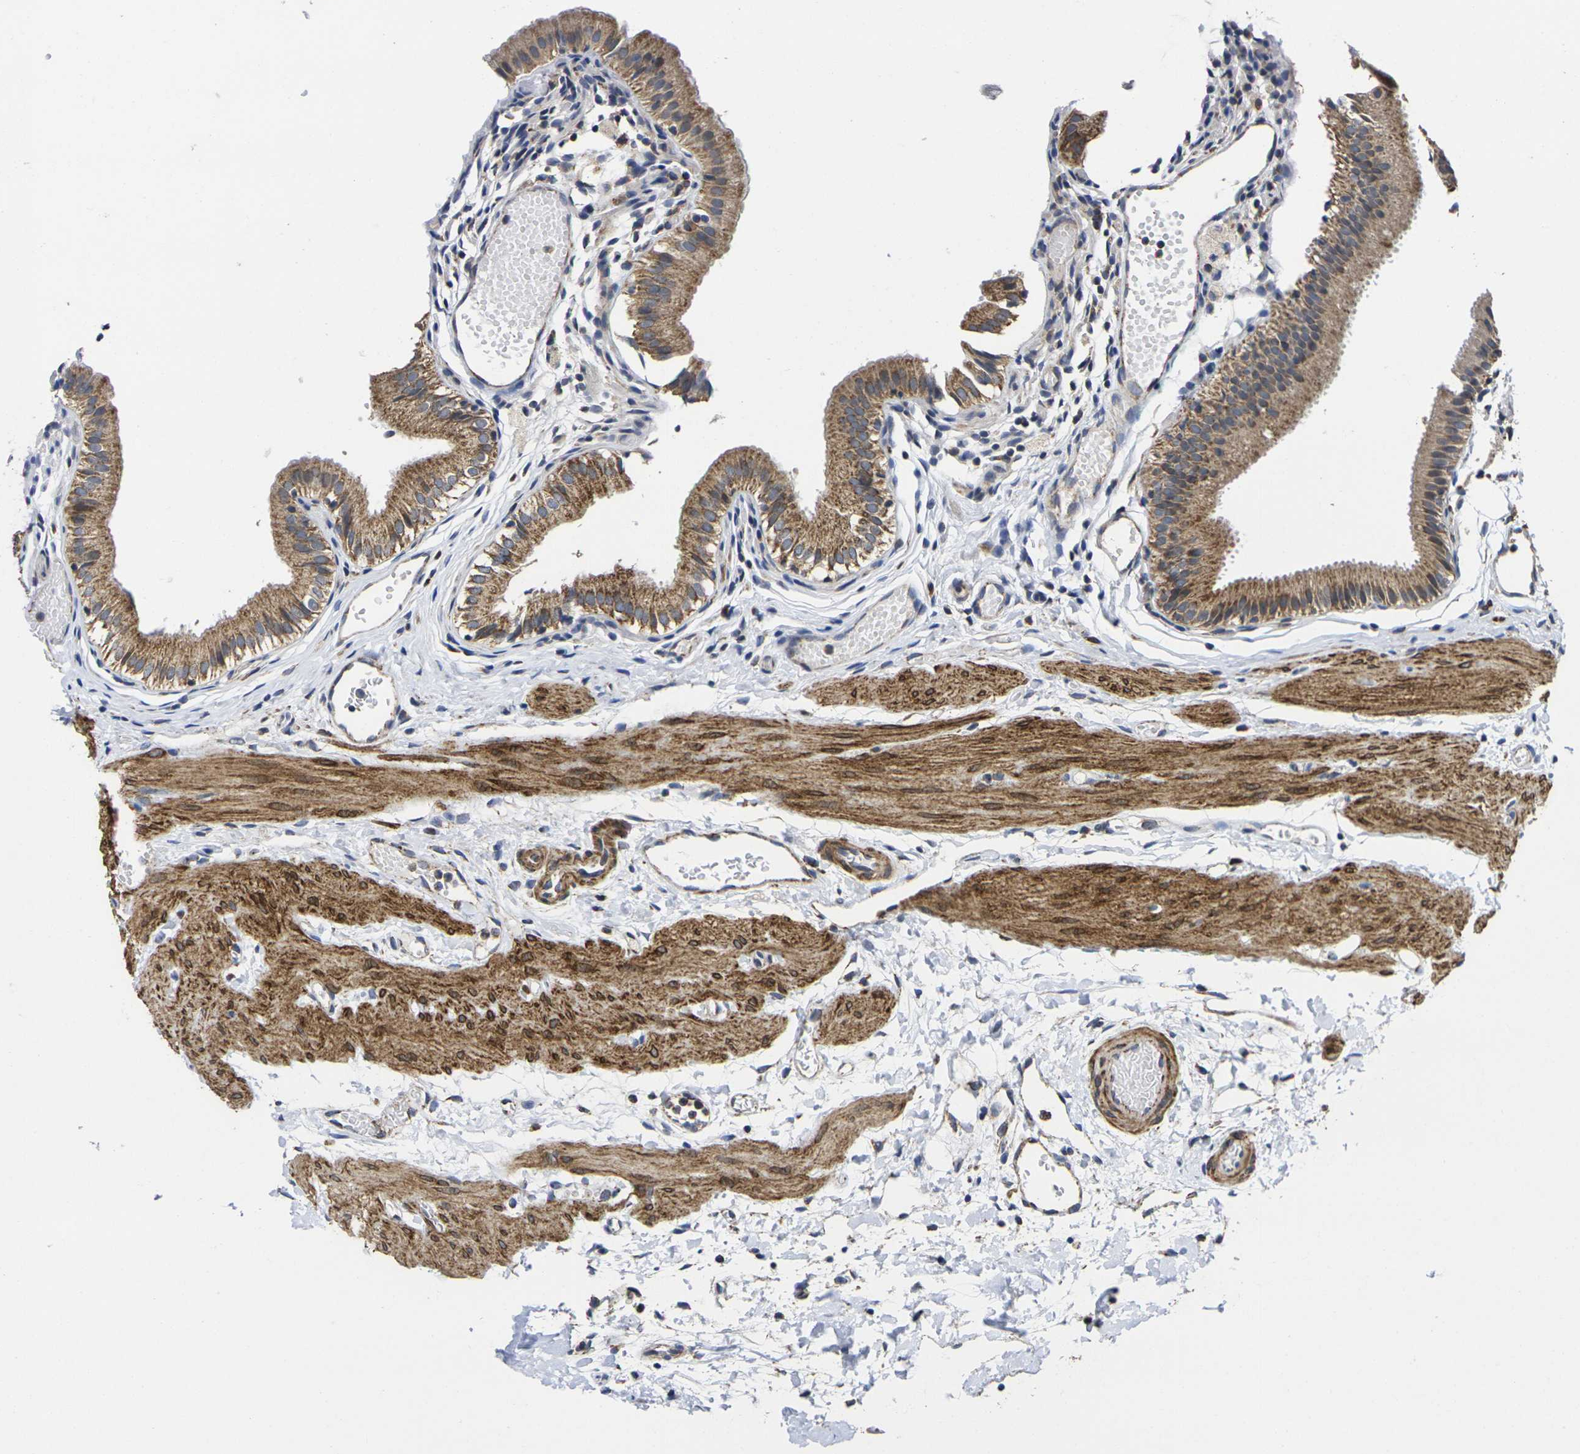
{"staining": {"intensity": "moderate", "quantity": ">75%", "location": "cytoplasmic/membranous"}, "tissue": "gallbladder", "cell_type": "Glandular cells", "image_type": "normal", "snomed": [{"axis": "morphology", "description": "Normal tissue, NOS"}, {"axis": "topography", "description": "Gallbladder"}], "caption": "Moderate cytoplasmic/membranous expression for a protein is present in about >75% of glandular cells of normal gallbladder using immunohistochemistry (IHC).", "gene": "P2RY11", "patient": {"sex": "female", "age": 26}}